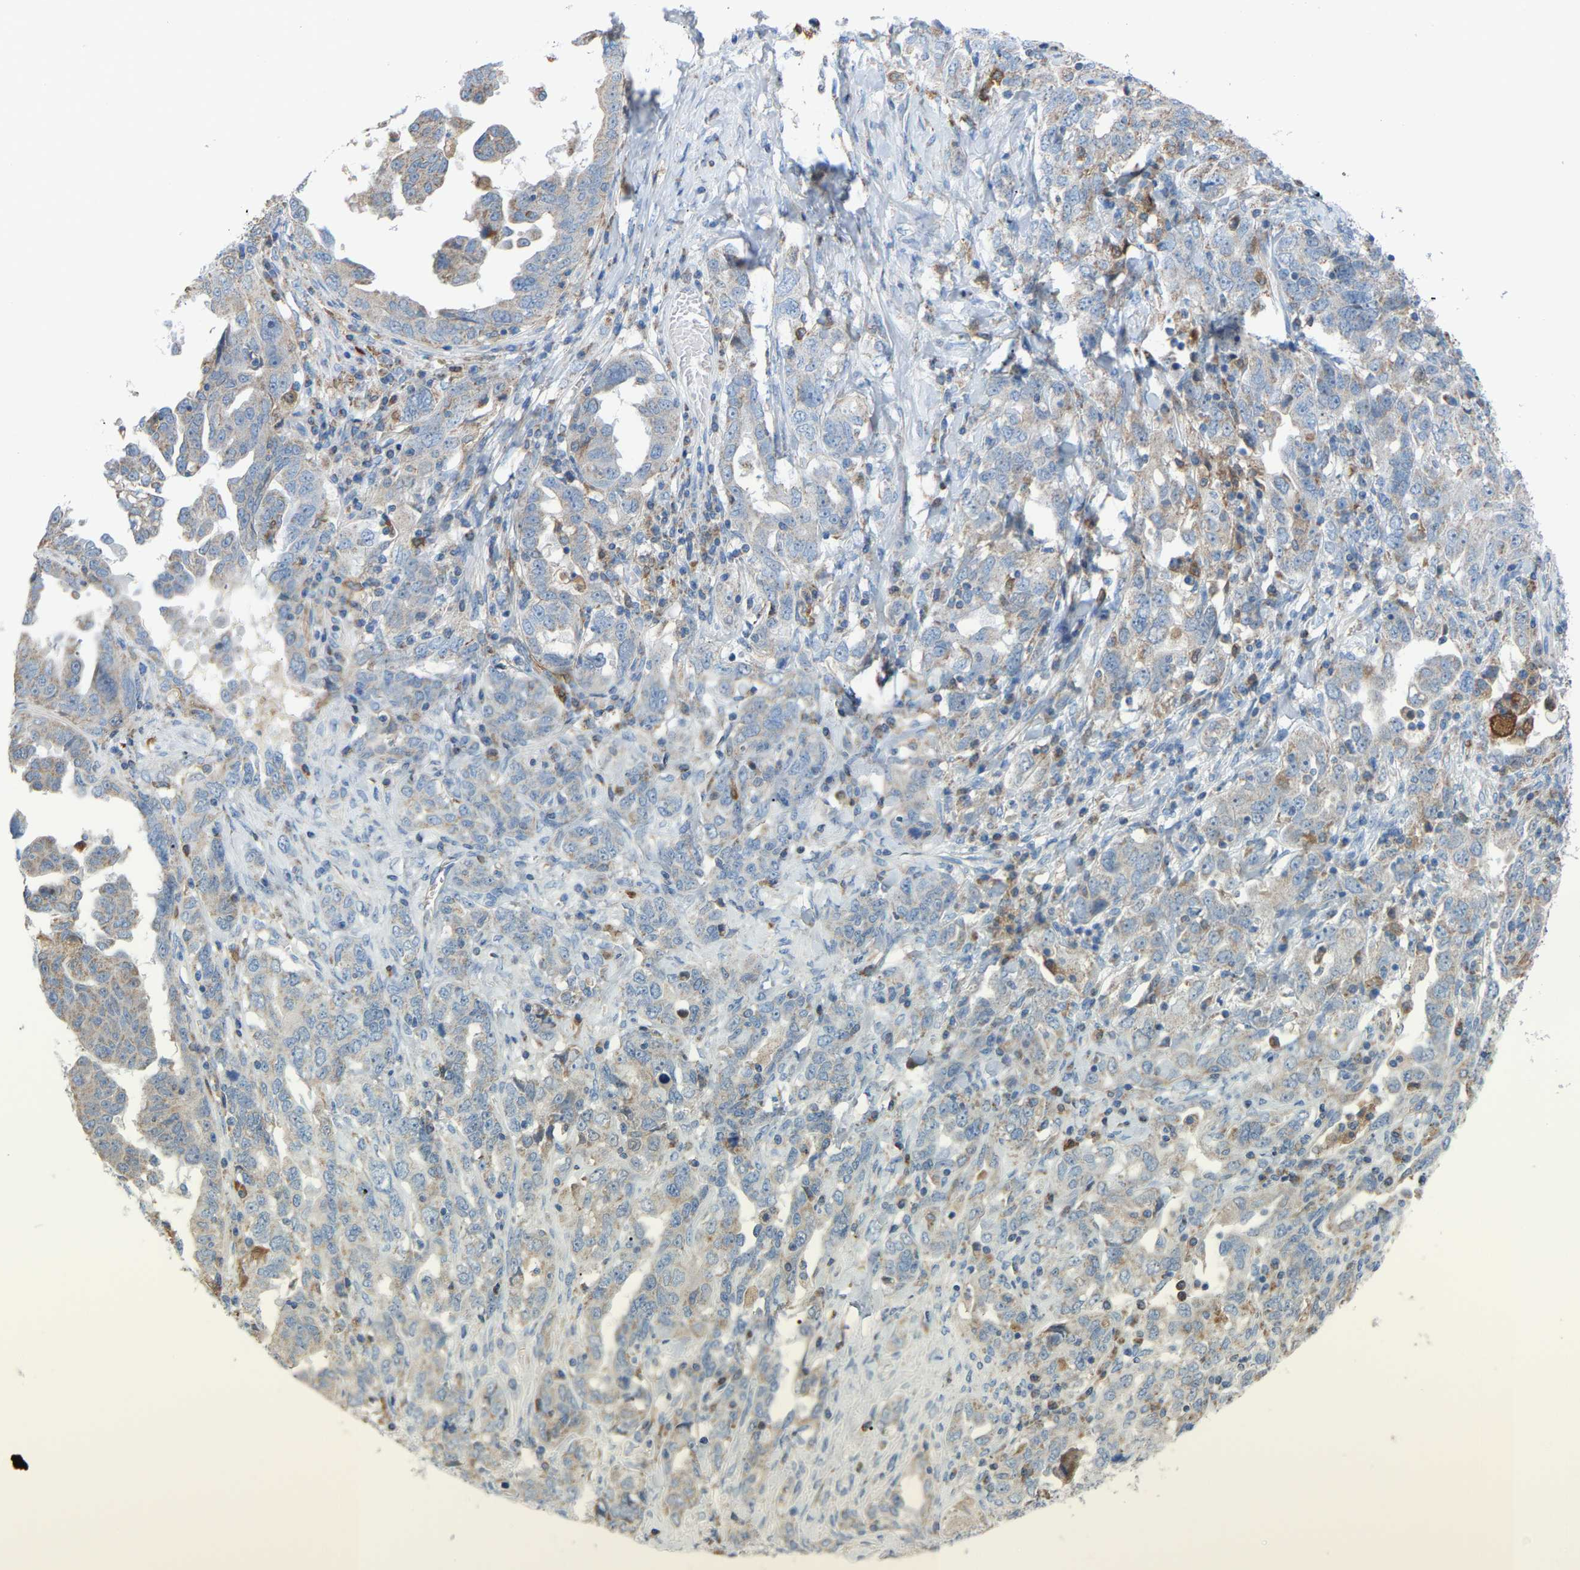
{"staining": {"intensity": "negative", "quantity": "none", "location": "none"}, "tissue": "ovarian cancer", "cell_type": "Tumor cells", "image_type": "cancer", "snomed": [{"axis": "morphology", "description": "Carcinoma, endometroid"}, {"axis": "topography", "description": "Ovary"}], "caption": "Tumor cells show no significant protein positivity in endometroid carcinoma (ovarian).", "gene": "CROT", "patient": {"sex": "female", "age": 62}}